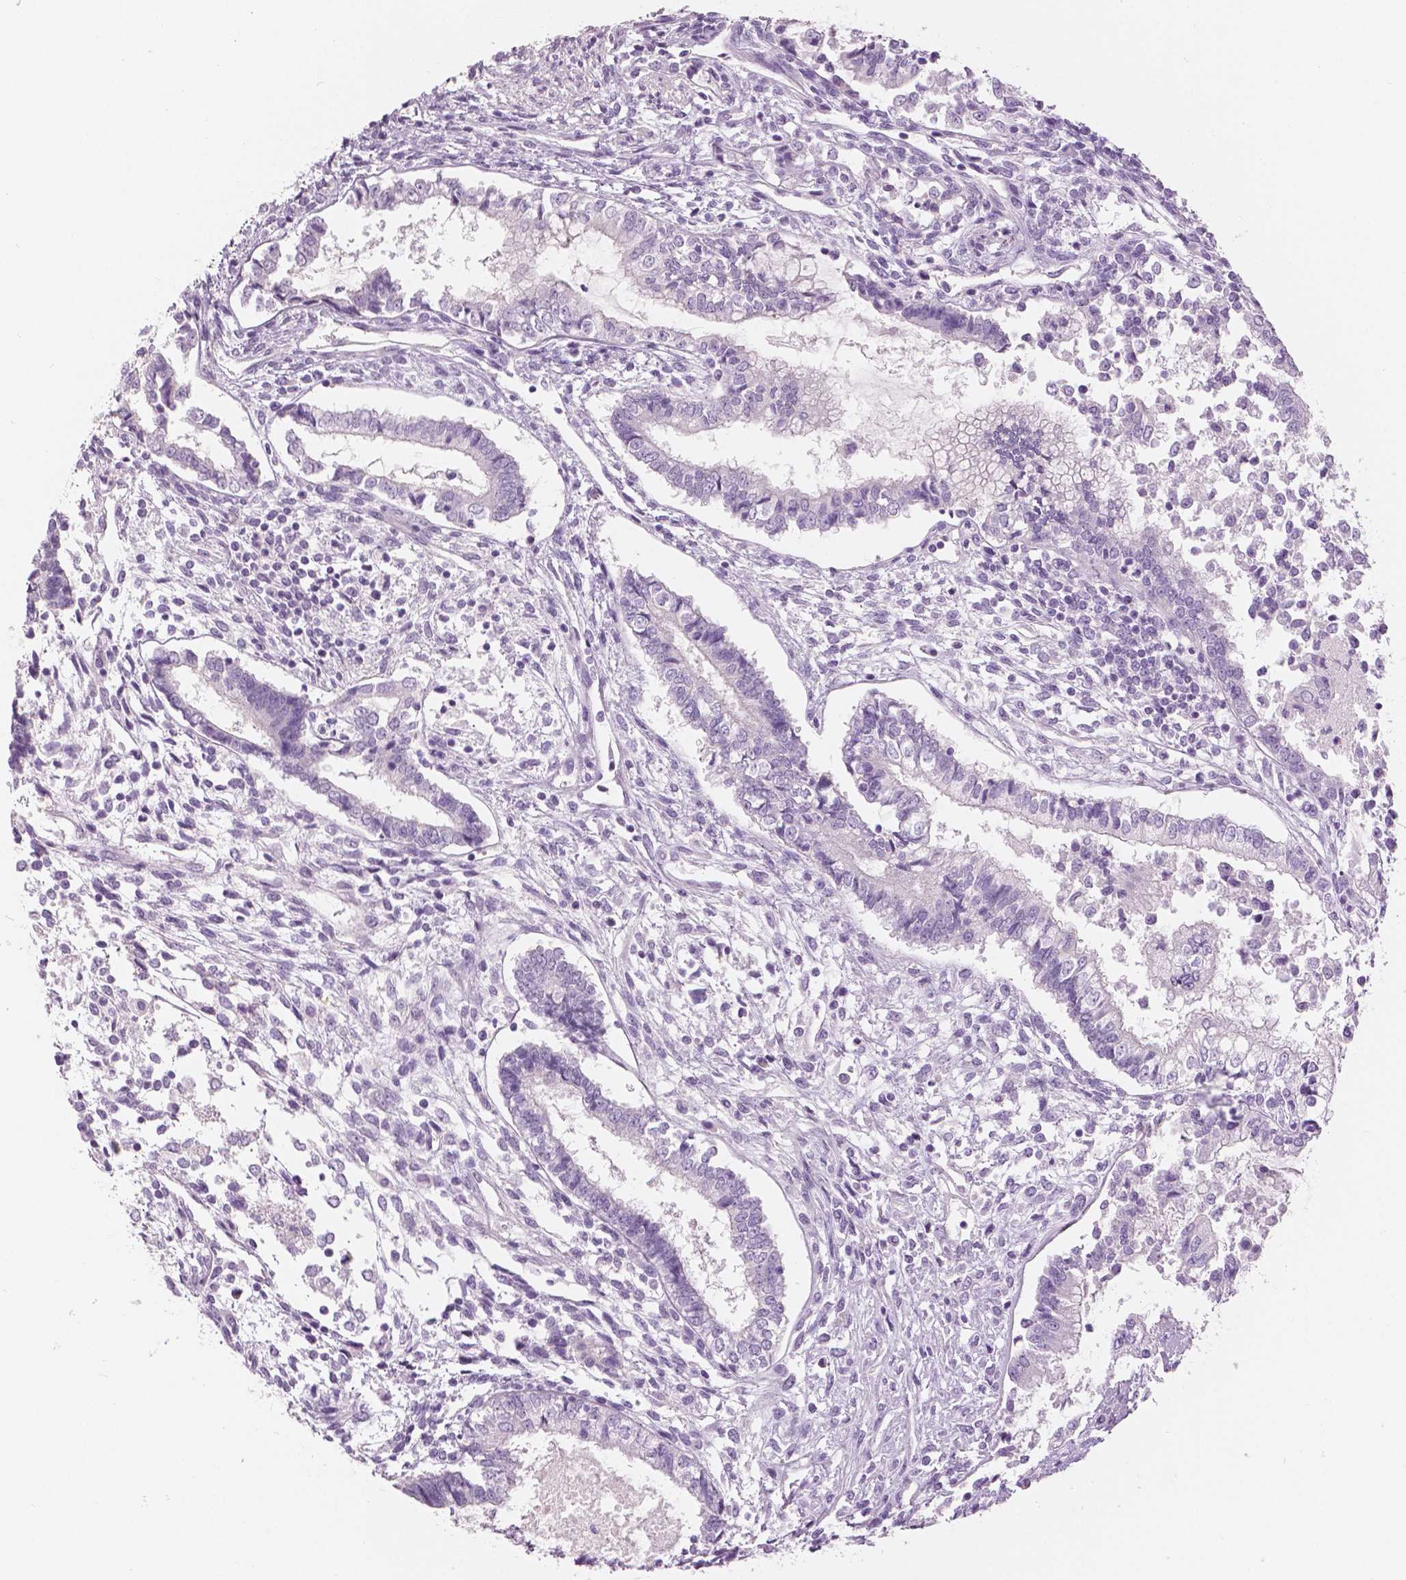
{"staining": {"intensity": "negative", "quantity": "none", "location": "none"}, "tissue": "testis cancer", "cell_type": "Tumor cells", "image_type": "cancer", "snomed": [{"axis": "morphology", "description": "Carcinoma, Embryonal, NOS"}, {"axis": "topography", "description": "Testis"}], "caption": "A histopathology image of testis cancer stained for a protein shows no brown staining in tumor cells.", "gene": "SLC24A1", "patient": {"sex": "male", "age": 37}}